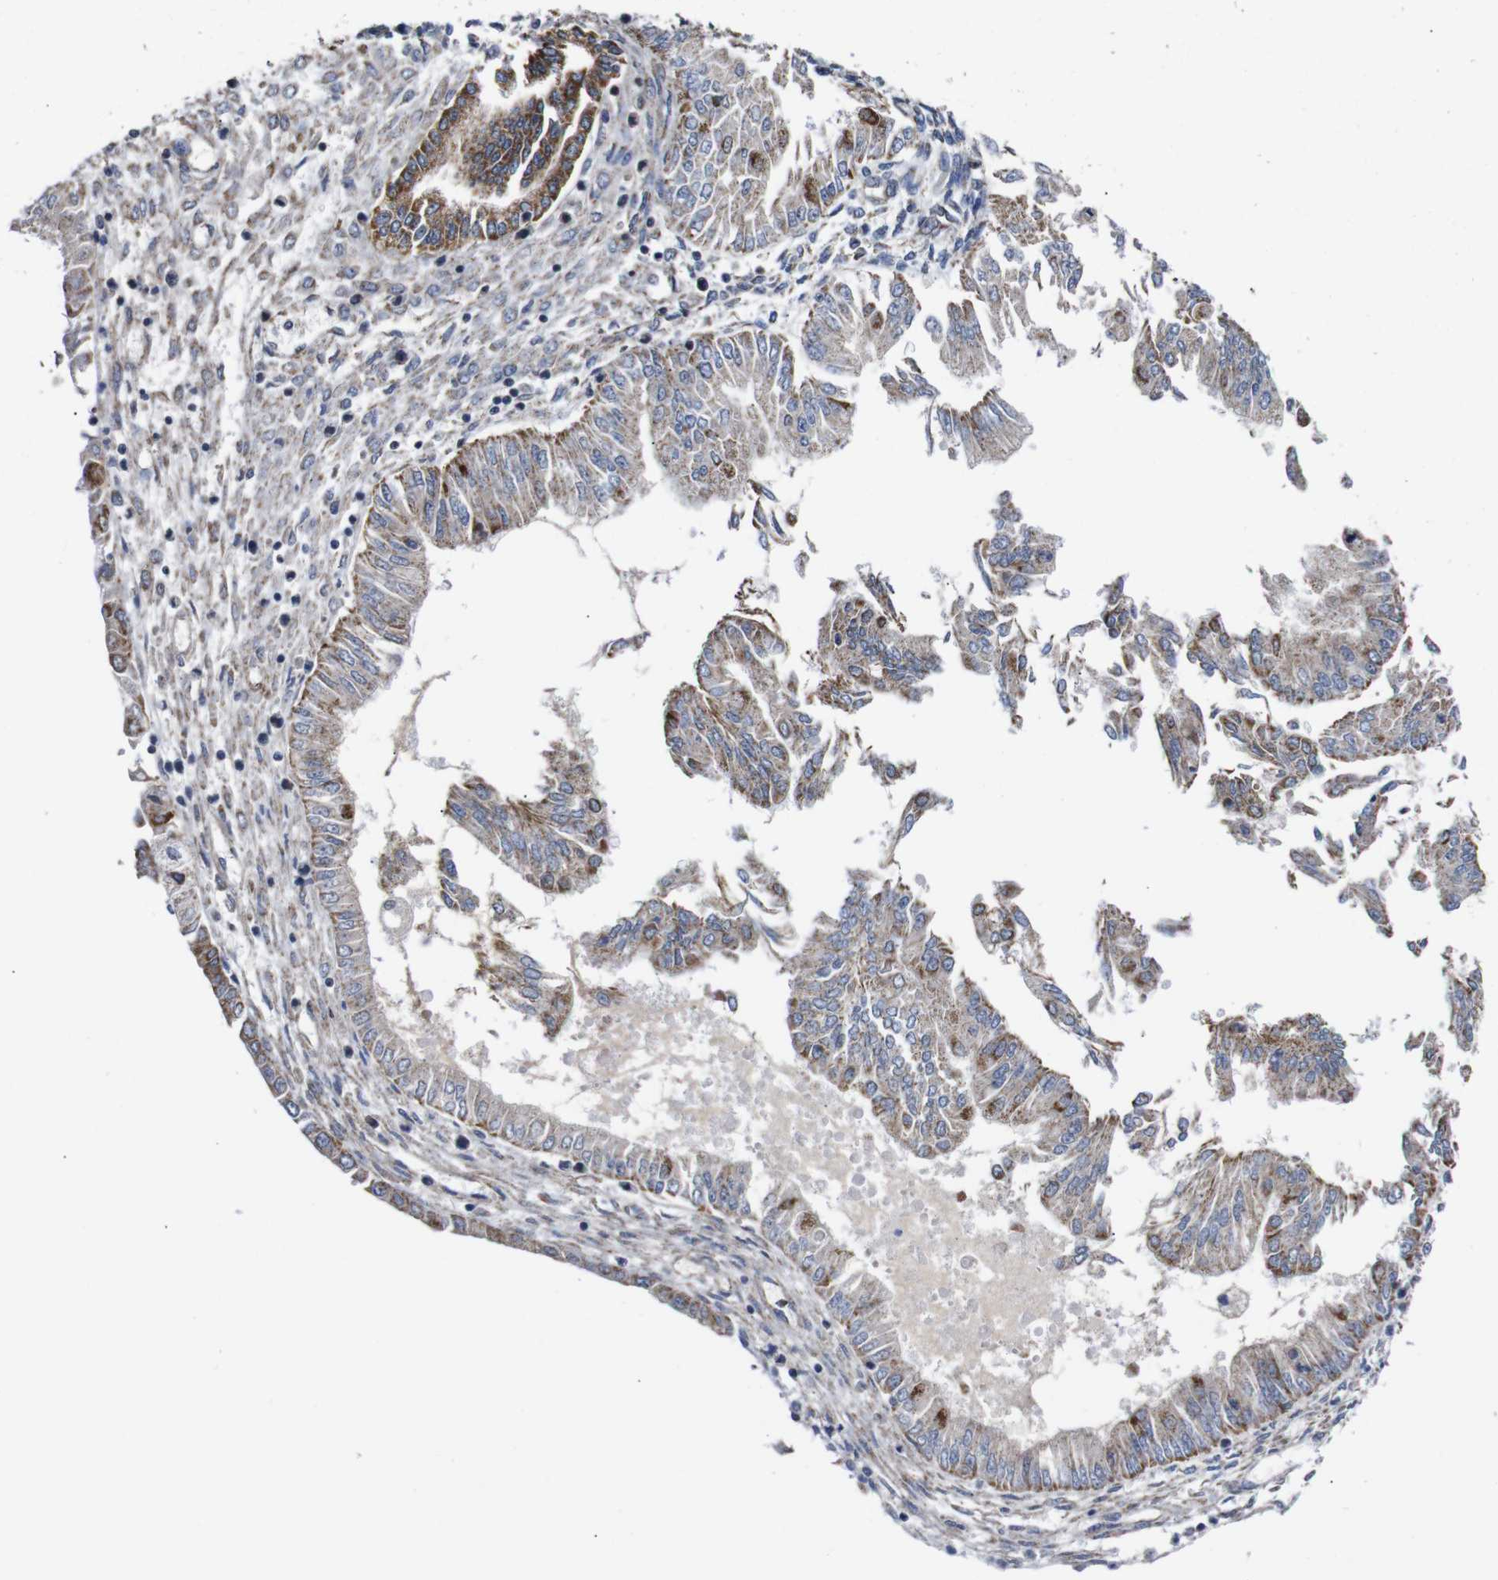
{"staining": {"intensity": "moderate", "quantity": "25%-75%", "location": "cytoplasmic/membranous"}, "tissue": "endometrial cancer", "cell_type": "Tumor cells", "image_type": "cancer", "snomed": [{"axis": "morphology", "description": "Adenocarcinoma, NOS"}, {"axis": "topography", "description": "Endometrium"}], "caption": "There is medium levels of moderate cytoplasmic/membranous staining in tumor cells of endometrial adenocarcinoma, as demonstrated by immunohistochemical staining (brown color).", "gene": "C17orf80", "patient": {"sex": "female", "age": 53}}